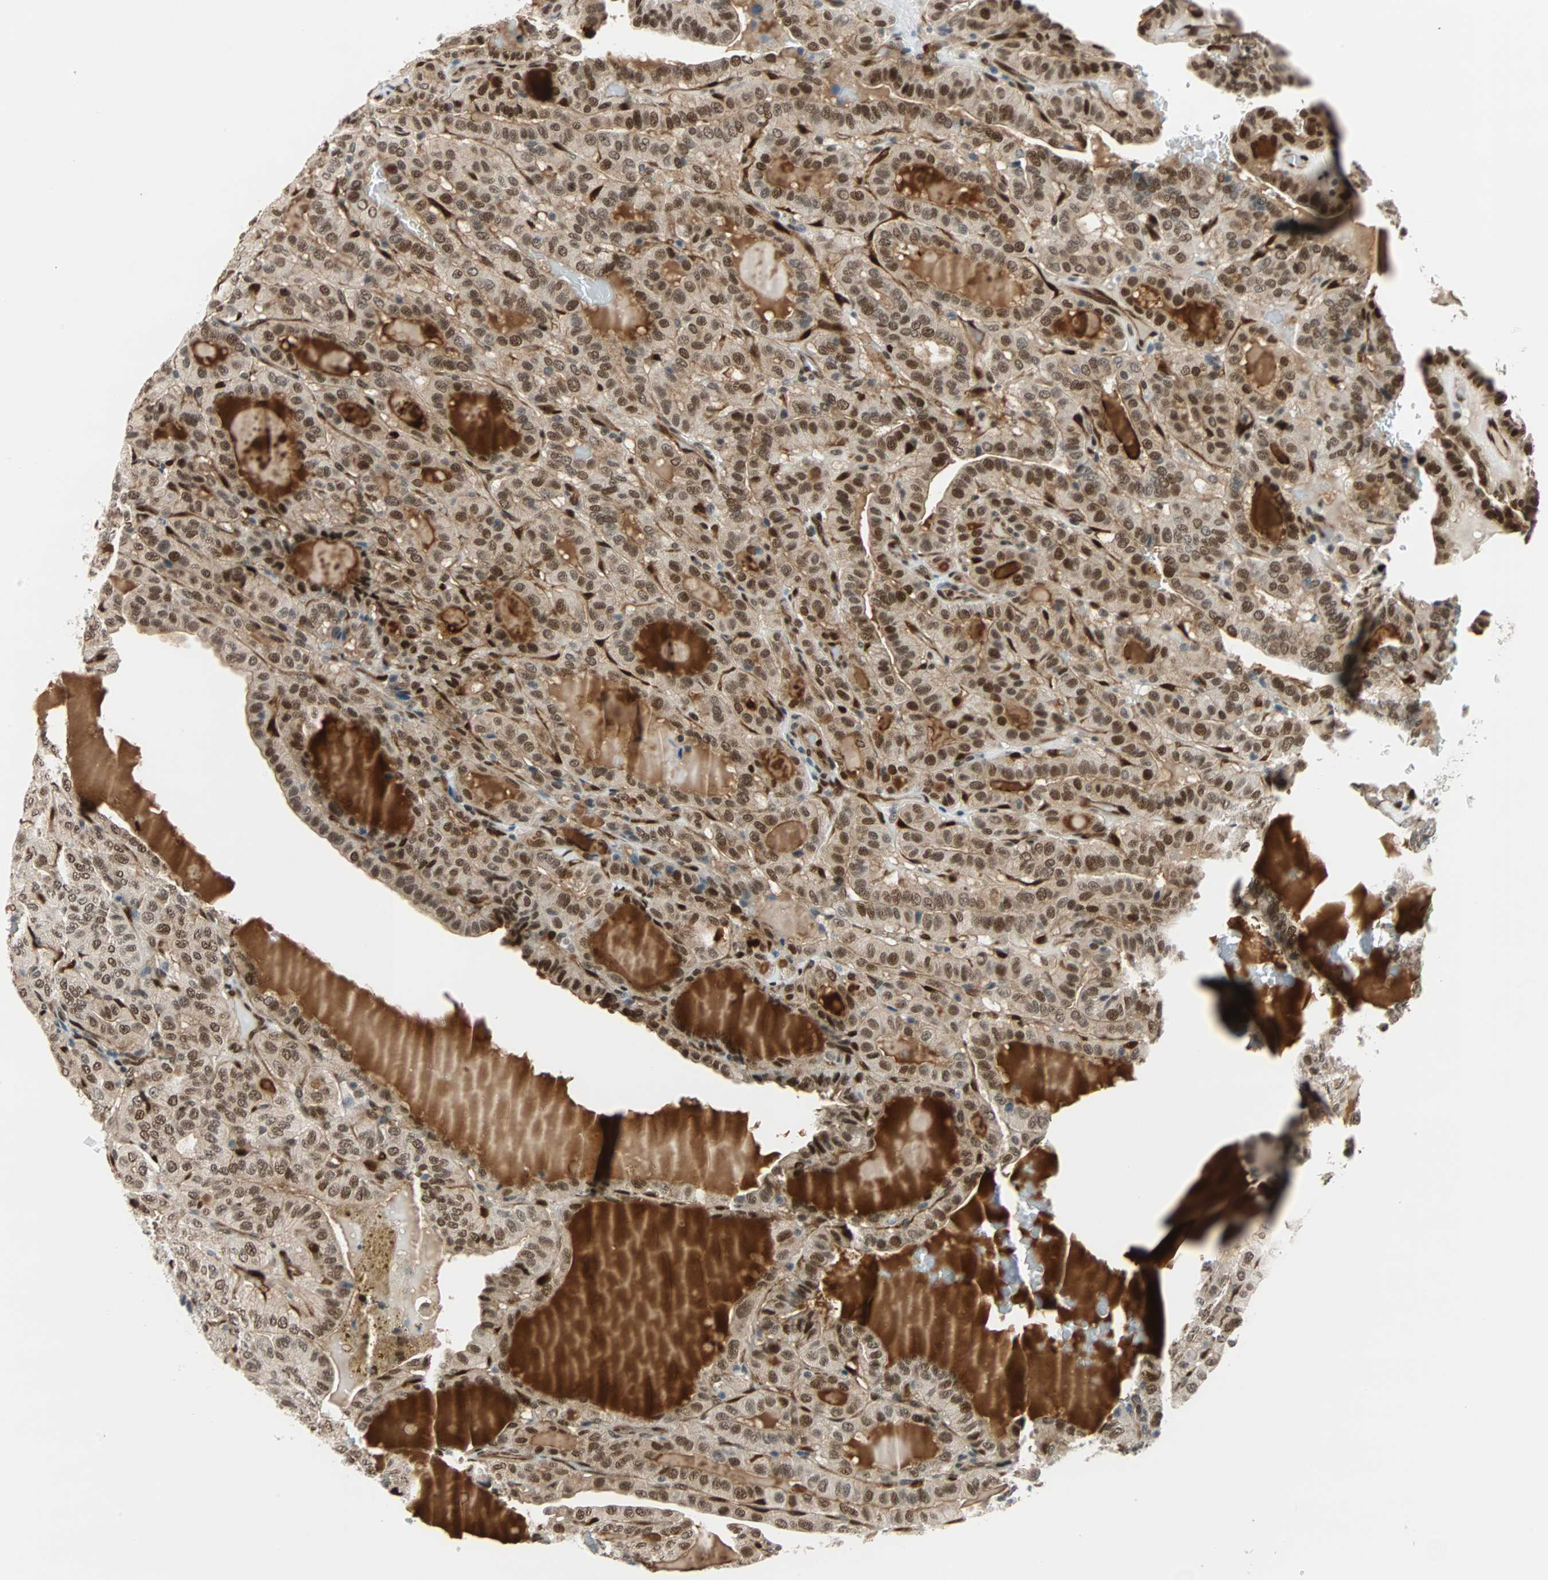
{"staining": {"intensity": "strong", "quantity": ">75%", "location": "cytoplasmic/membranous,nuclear"}, "tissue": "thyroid cancer", "cell_type": "Tumor cells", "image_type": "cancer", "snomed": [{"axis": "morphology", "description": "Papillary adenocarcinoma, NOS"}, {"axis": "topography", "description": "Thyroid gland"}], "caption": "Brown immunohistochemical staining in human thyroid cancer (papillary adenocarcinoma) displays strong cytoplasmic/membranous and nuclear expression in about >75% of tumor cells.", "gene": "WWTR1", "patient": {"sex": "male", "age": 77}}